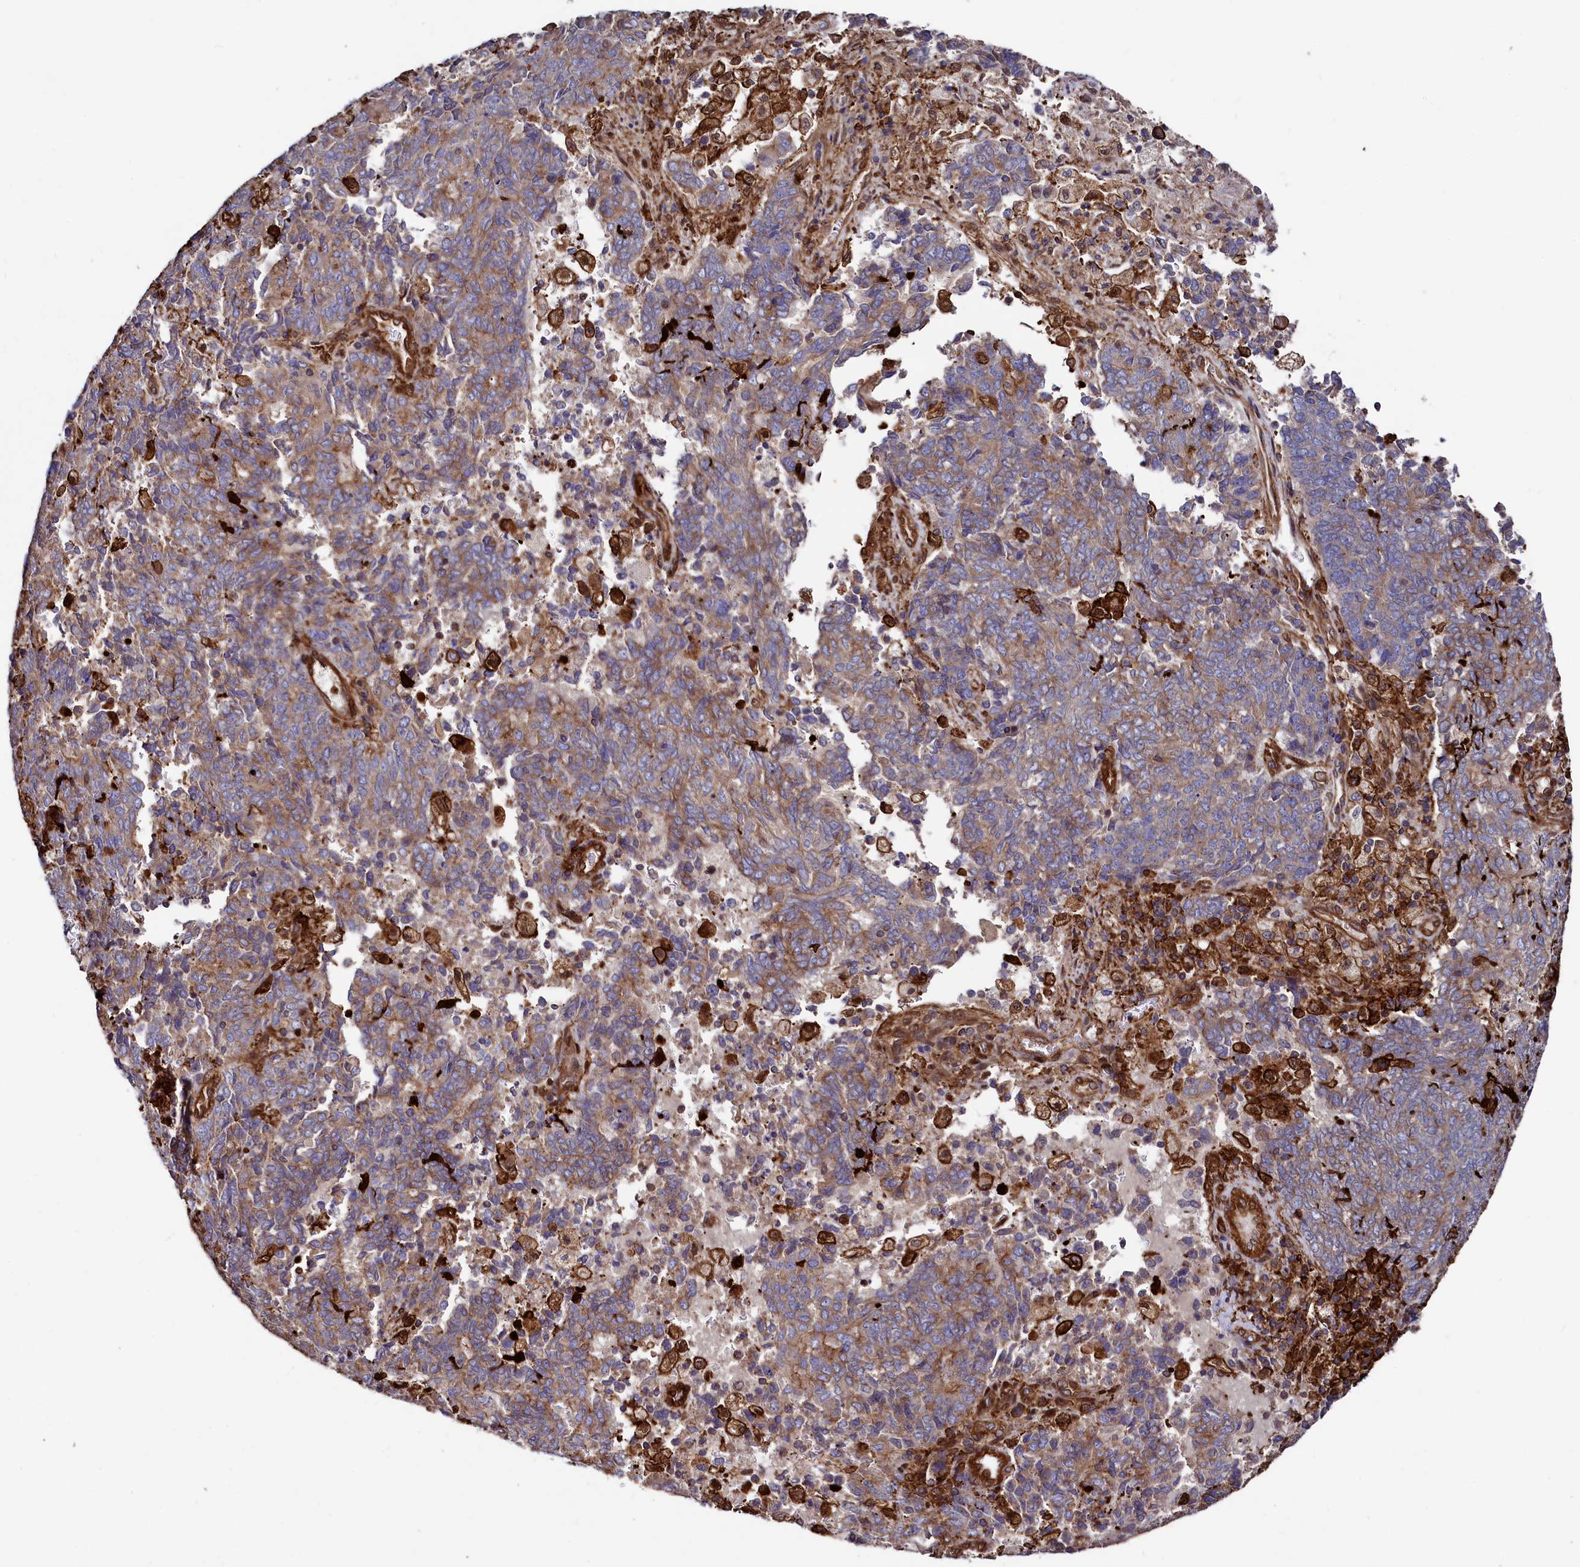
{"staining": {"intensity": "moderate", "quantity": ">75%", "location": "cytoplasmic/membranous"}, "tissue": "endometrial cancer", "cell_type": "Tumor cells", "image_type": "cancer", "snomed": [{"axis": "morphology", "description": "Adenocarcinoma, NOS"}, {"axis": "topography", "description": "Endometrium"}], "caption": "This micrograph shows IHC staining of human endometrial adenocarcinoma, with medium moderate cytoplasmic/membranous positivity in approximately >75% of tumor cells.", "gene": "STAMBPL1", "patient": {"sex": "female", "age": 80}}